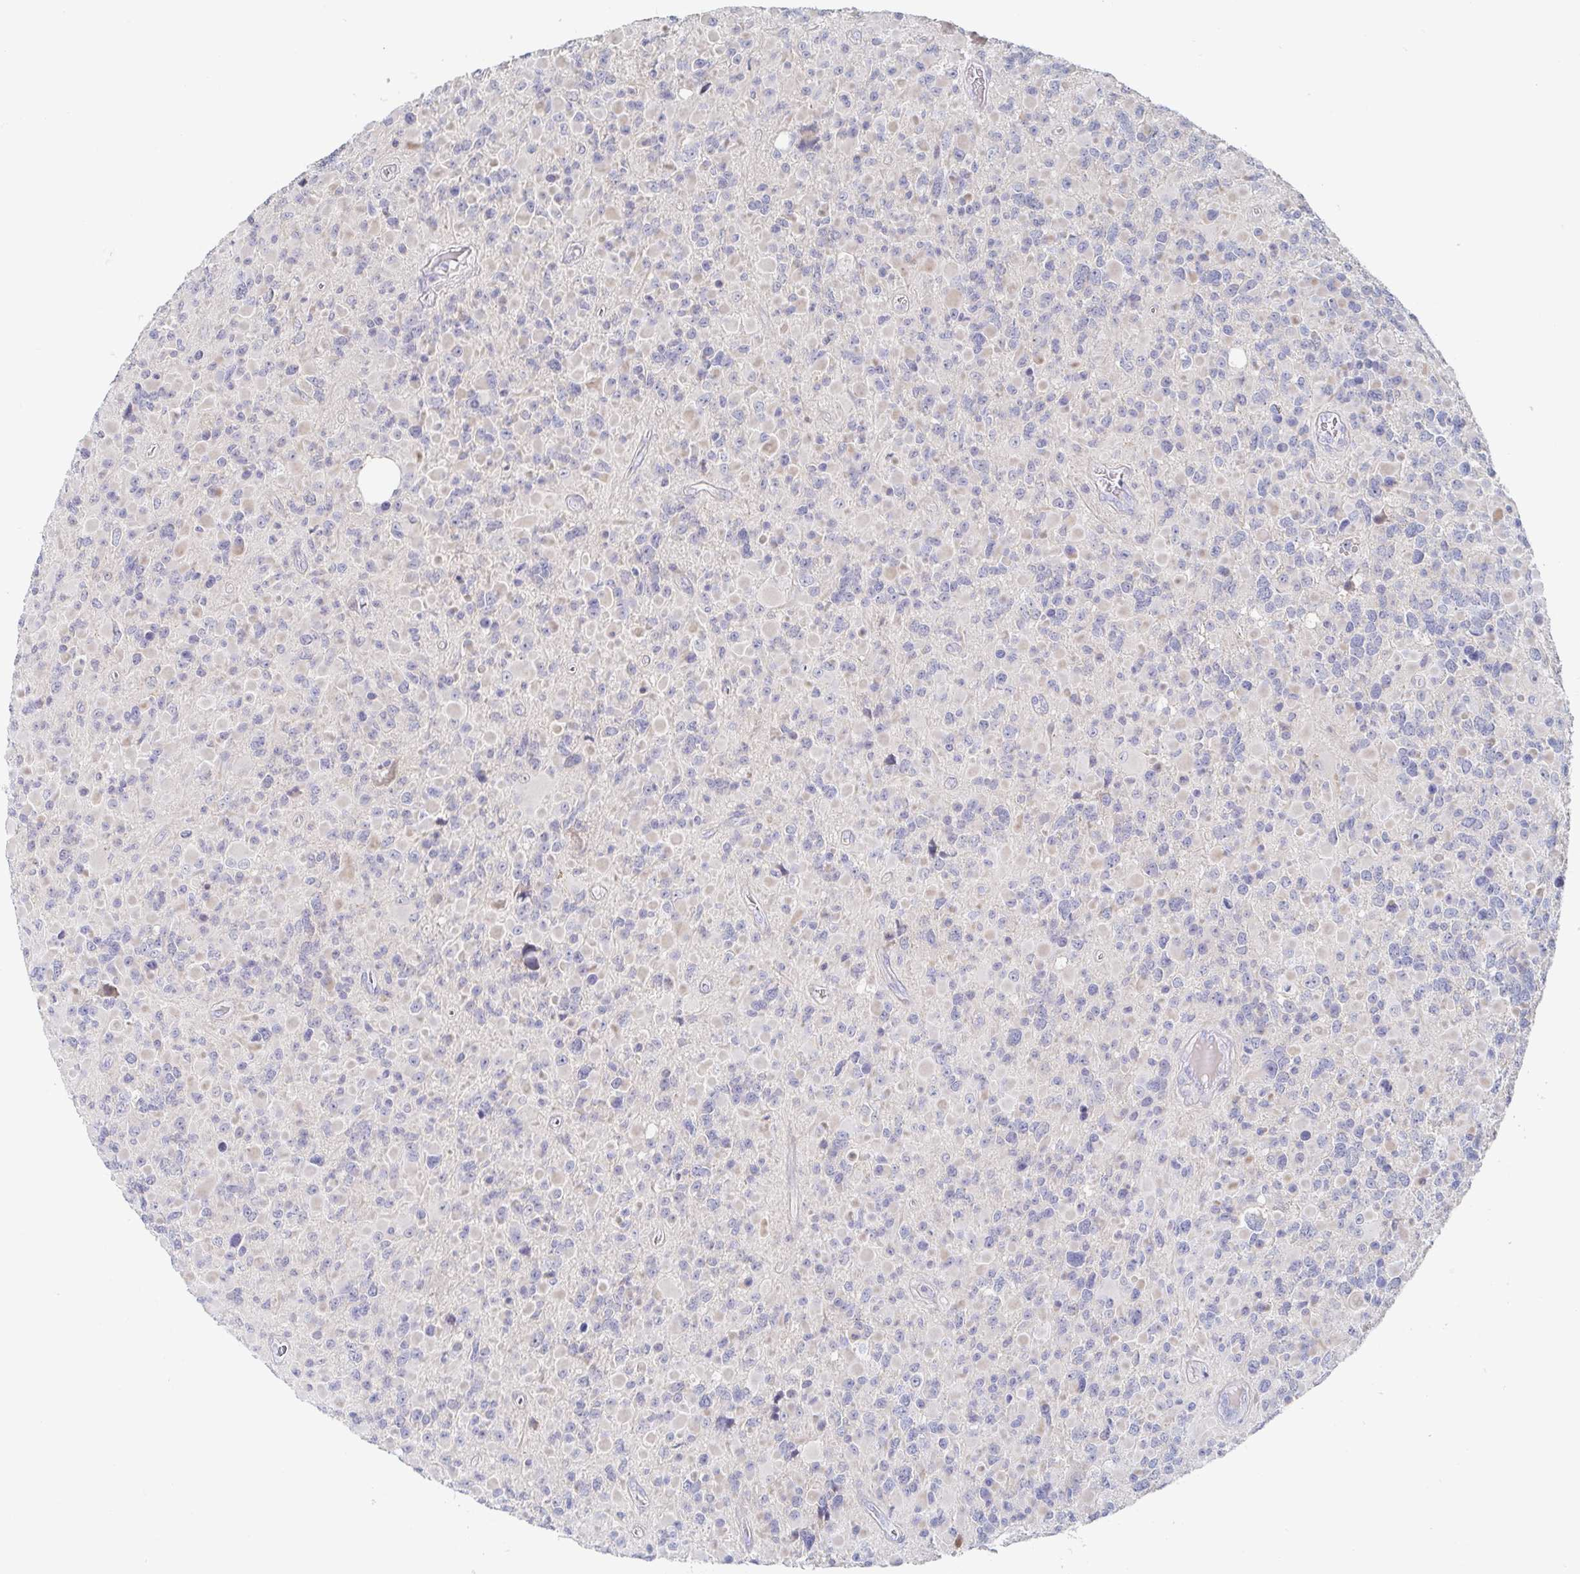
{"staining": {"intensity": "negative", "quantity": "none", "location": "none"}, "tissue": "glioma", "cell_type": "Tumor cells", "image_type": "cancer", "snomed": [{"axis": "morphology", "description": "Glioma, malignant, High grade"}, {"axis": "topography", "description": "Brain"}], "caption": "IHC image of neoplastic tissue: glioma stained with DAB (3,3'-diaminobenzidine) demonstrates no significant protein expression in tumor cells.", "gene": "ZNF430", "patient": {"sex": "female", "age": 40}}